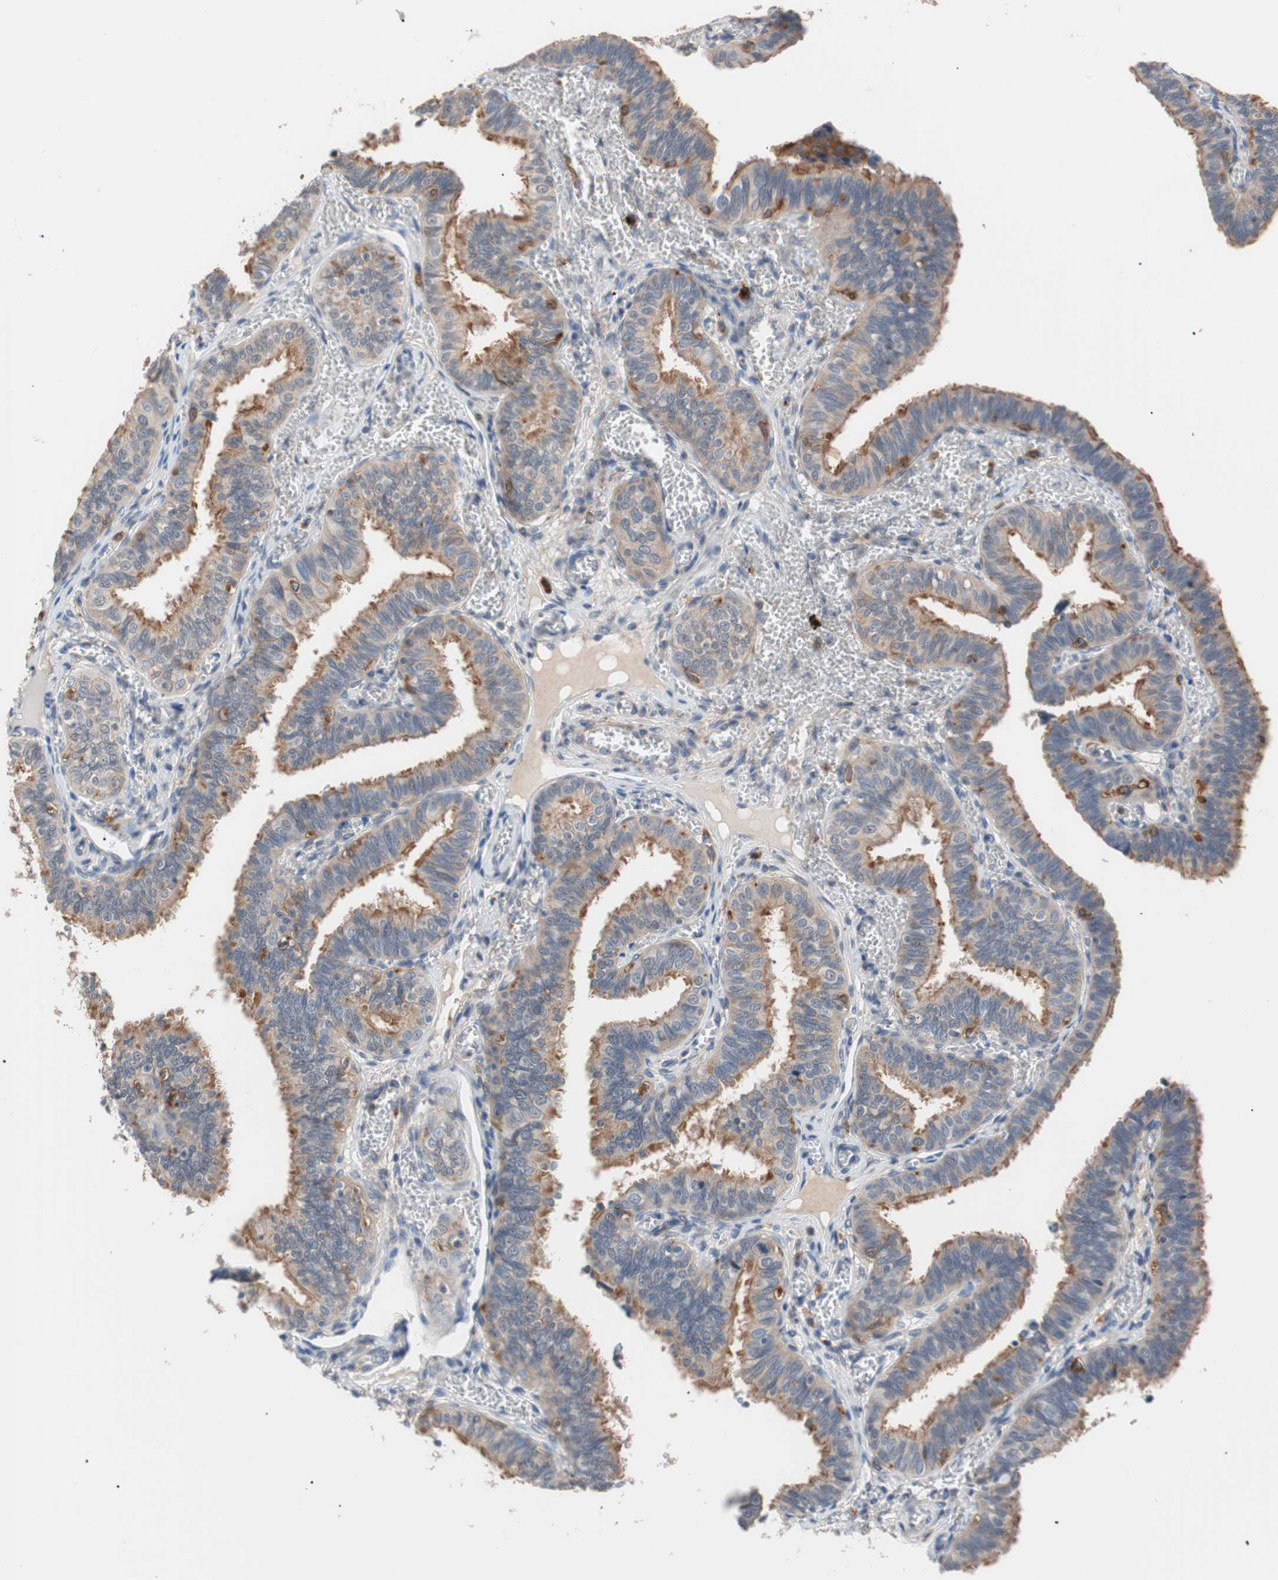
{"staining": {"intensity": "weak", "quantity": "25%-75%", "location": "cytoplasmic/membranous"}, "tissue": "fallopian tube", "cell_type": "Glandular cells", "image_type": "normal", "snomed": [{"axis": "morphology", "description": "Normal tissue, NOS"}, {"axis": "topography", "description": "Fallopian tube"}], "caption": "Immunohistochemistry of unremarkable fallopian tube reveals low levels of weak cytoplasmic/membranous staining in about 25%-75% of glandular cells.", "gene": "LITAF", "patient": {"sex": "female", "age": 46}}